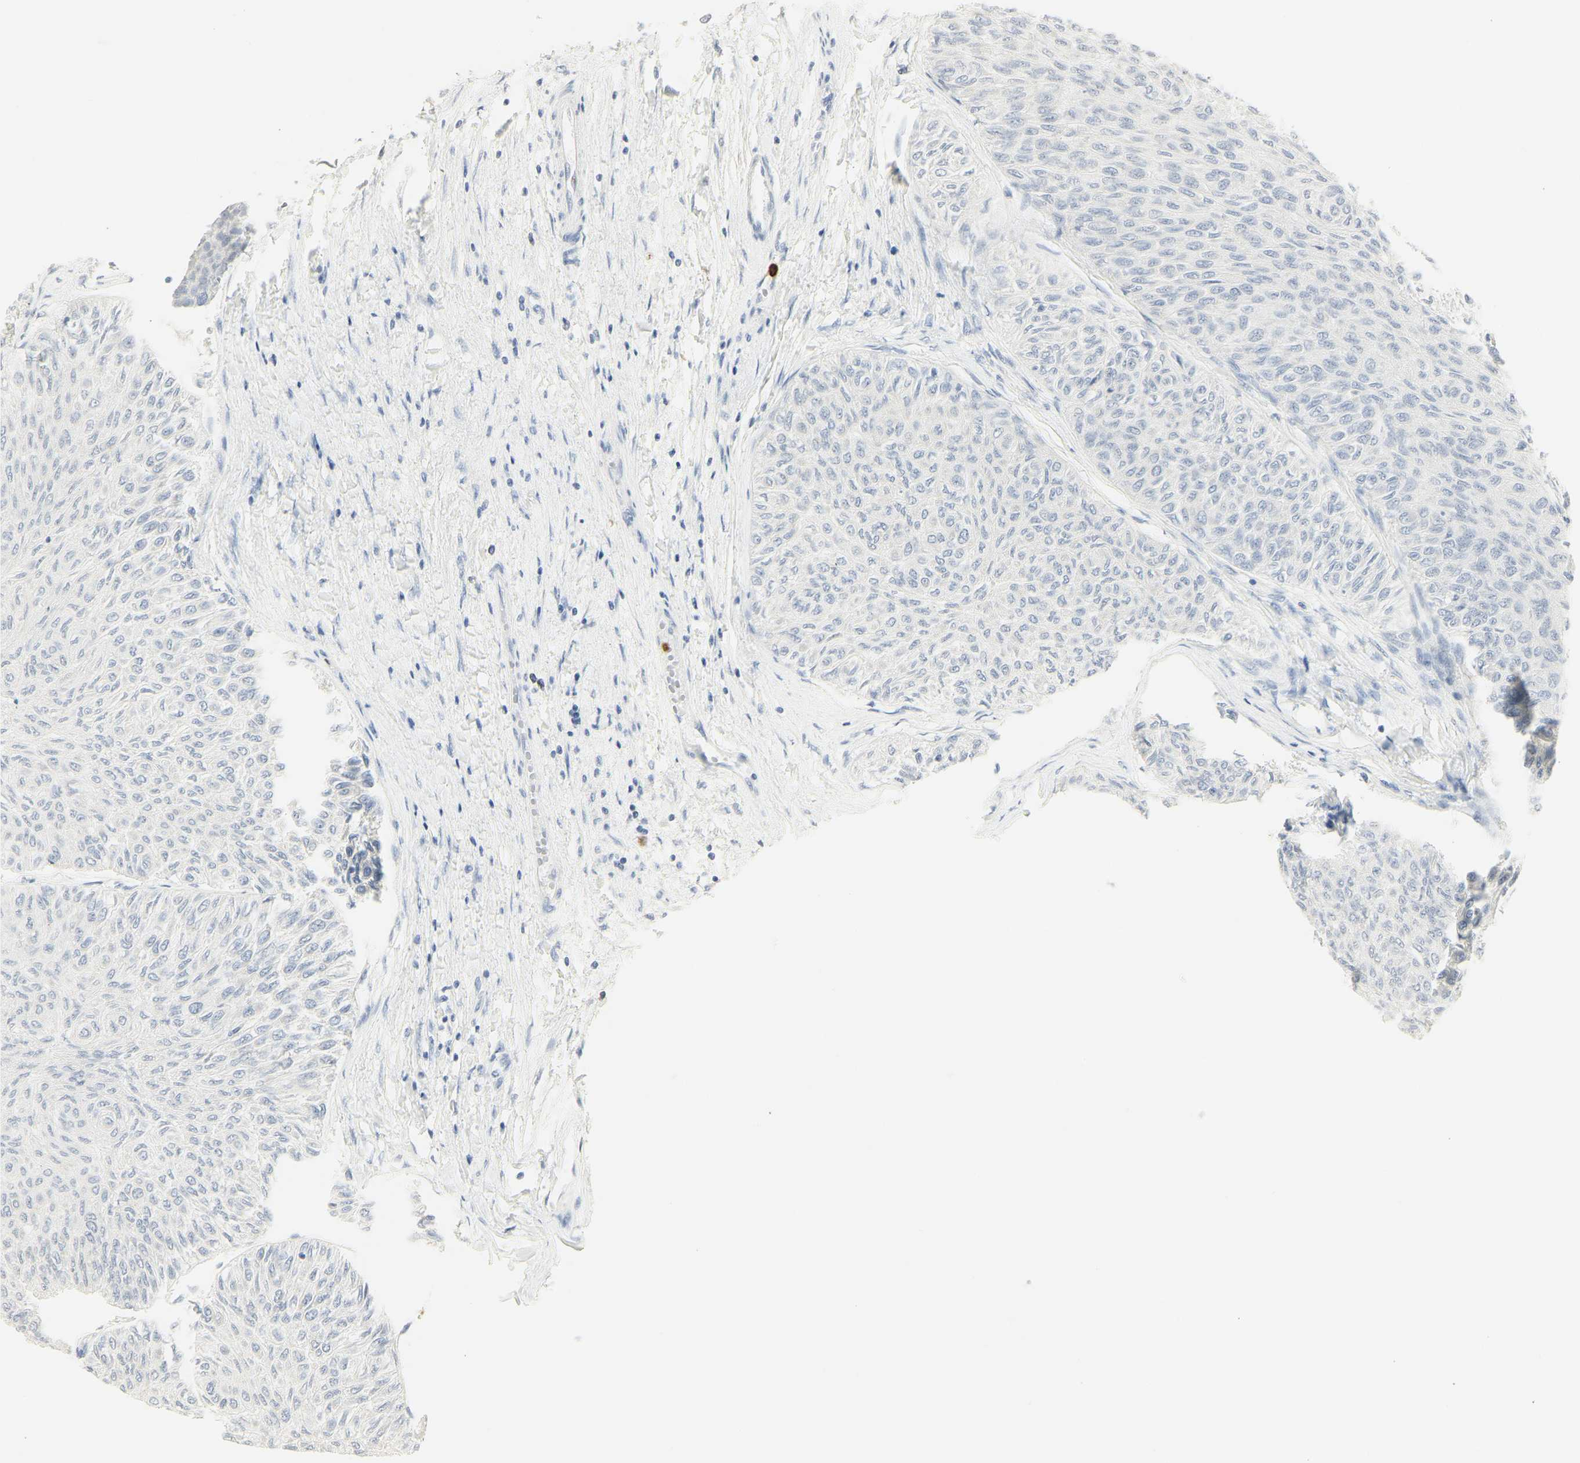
{"staining": {"intensity": "negative", "quantity": "none", "location": "none"}, "tissue": "urothelial cancer", "cell_type": "Tumor cells", "image_type": "cancer", "snomed": [{"axis": "morphology", "description": "Urothelial carcinoma, Low grade"}, {"axis": "topography", "description": "Urinary bladder"}], "caption": "Tumor cells are negative for brown protein staining in urothelial cancer.", "gene": "MPO", "patient": {"sex": "male", "age": 78}}